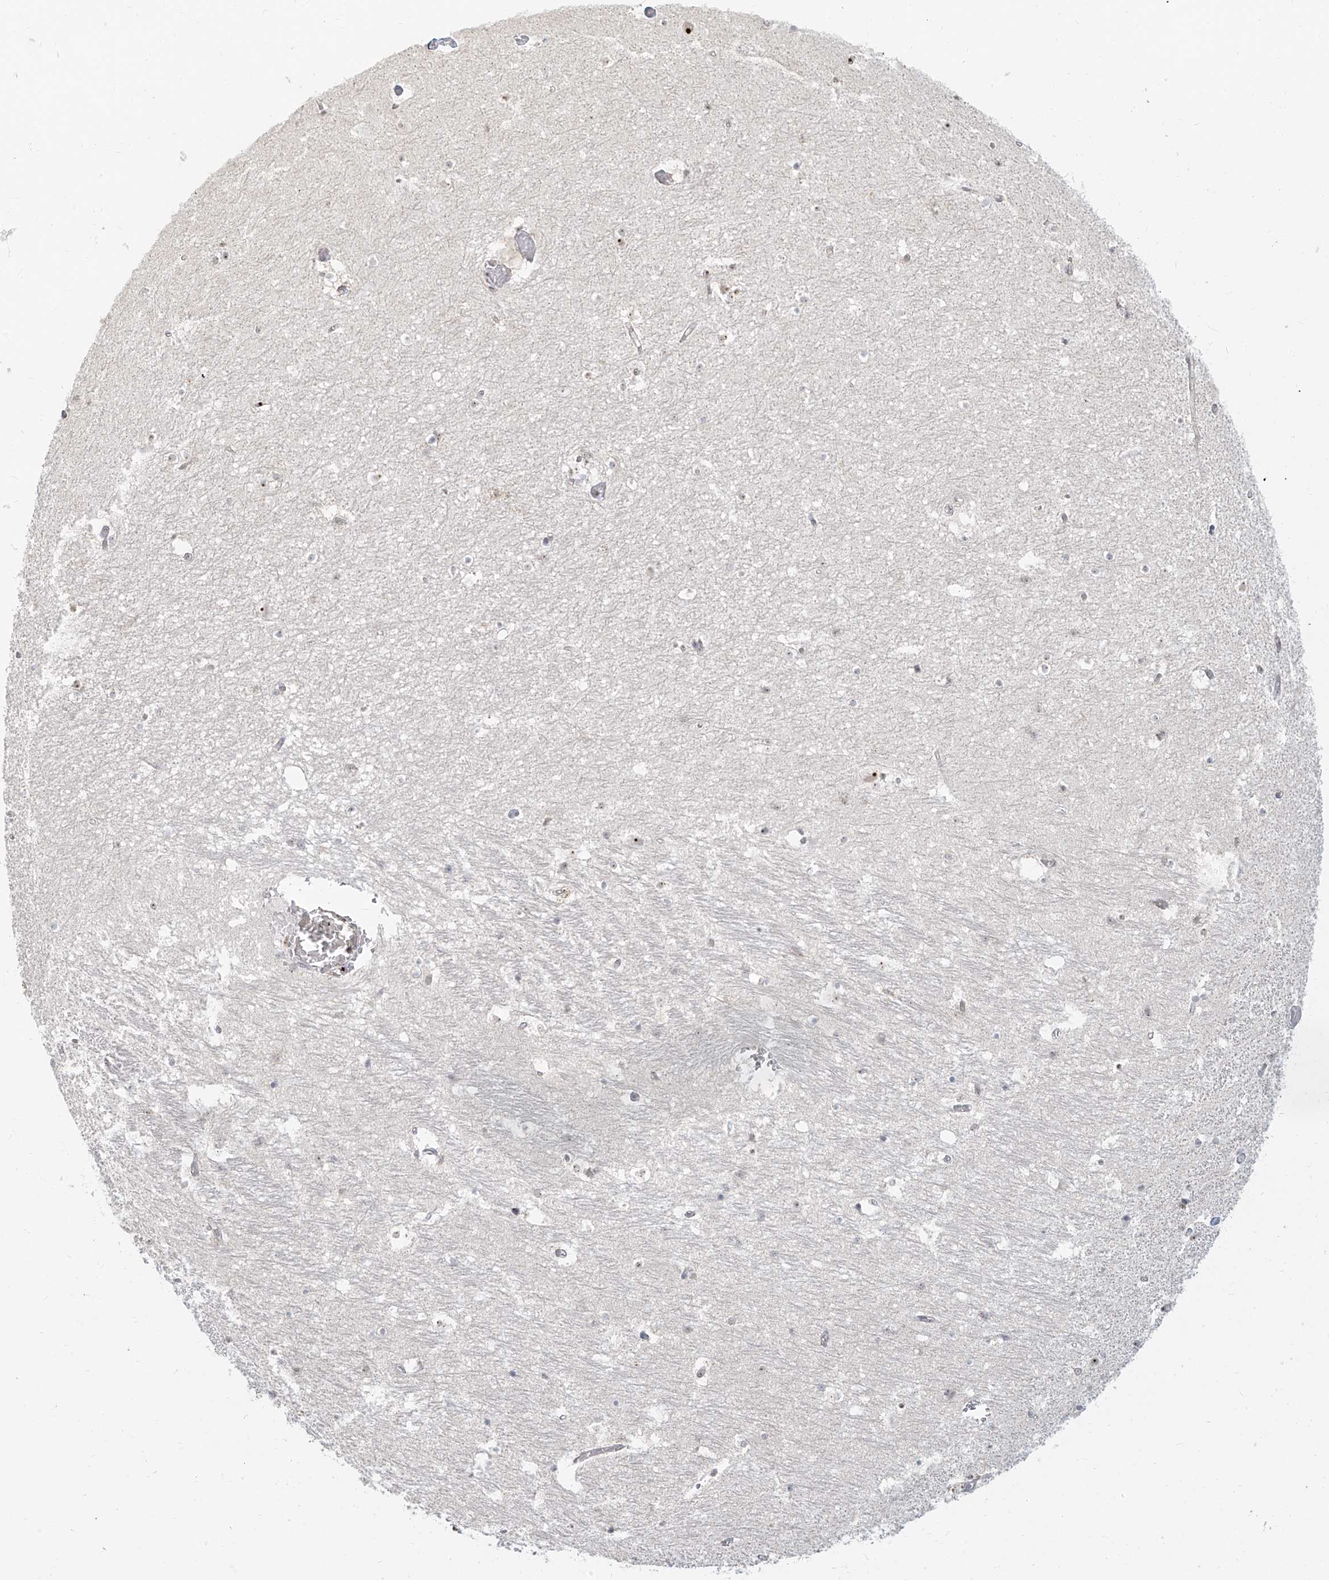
{"staining": {"intensity": "negative", "quantity": "none", "location": "none"}, "tissue": "hippocampus", "cell_type": "Glial cells", "image_type": "normal", "snomed": [{"axis": "morphology", "description": "Normal tissue, NOS"}, {"axis": "topography", "description": "Hippocampus"}], "caption": "This is an immunohistochemistry histopathology image of normal human hippocampus. There is no positivity in glial cells.", "gene": "BYSL", "patient": {"sex": "female", "age": 52}}